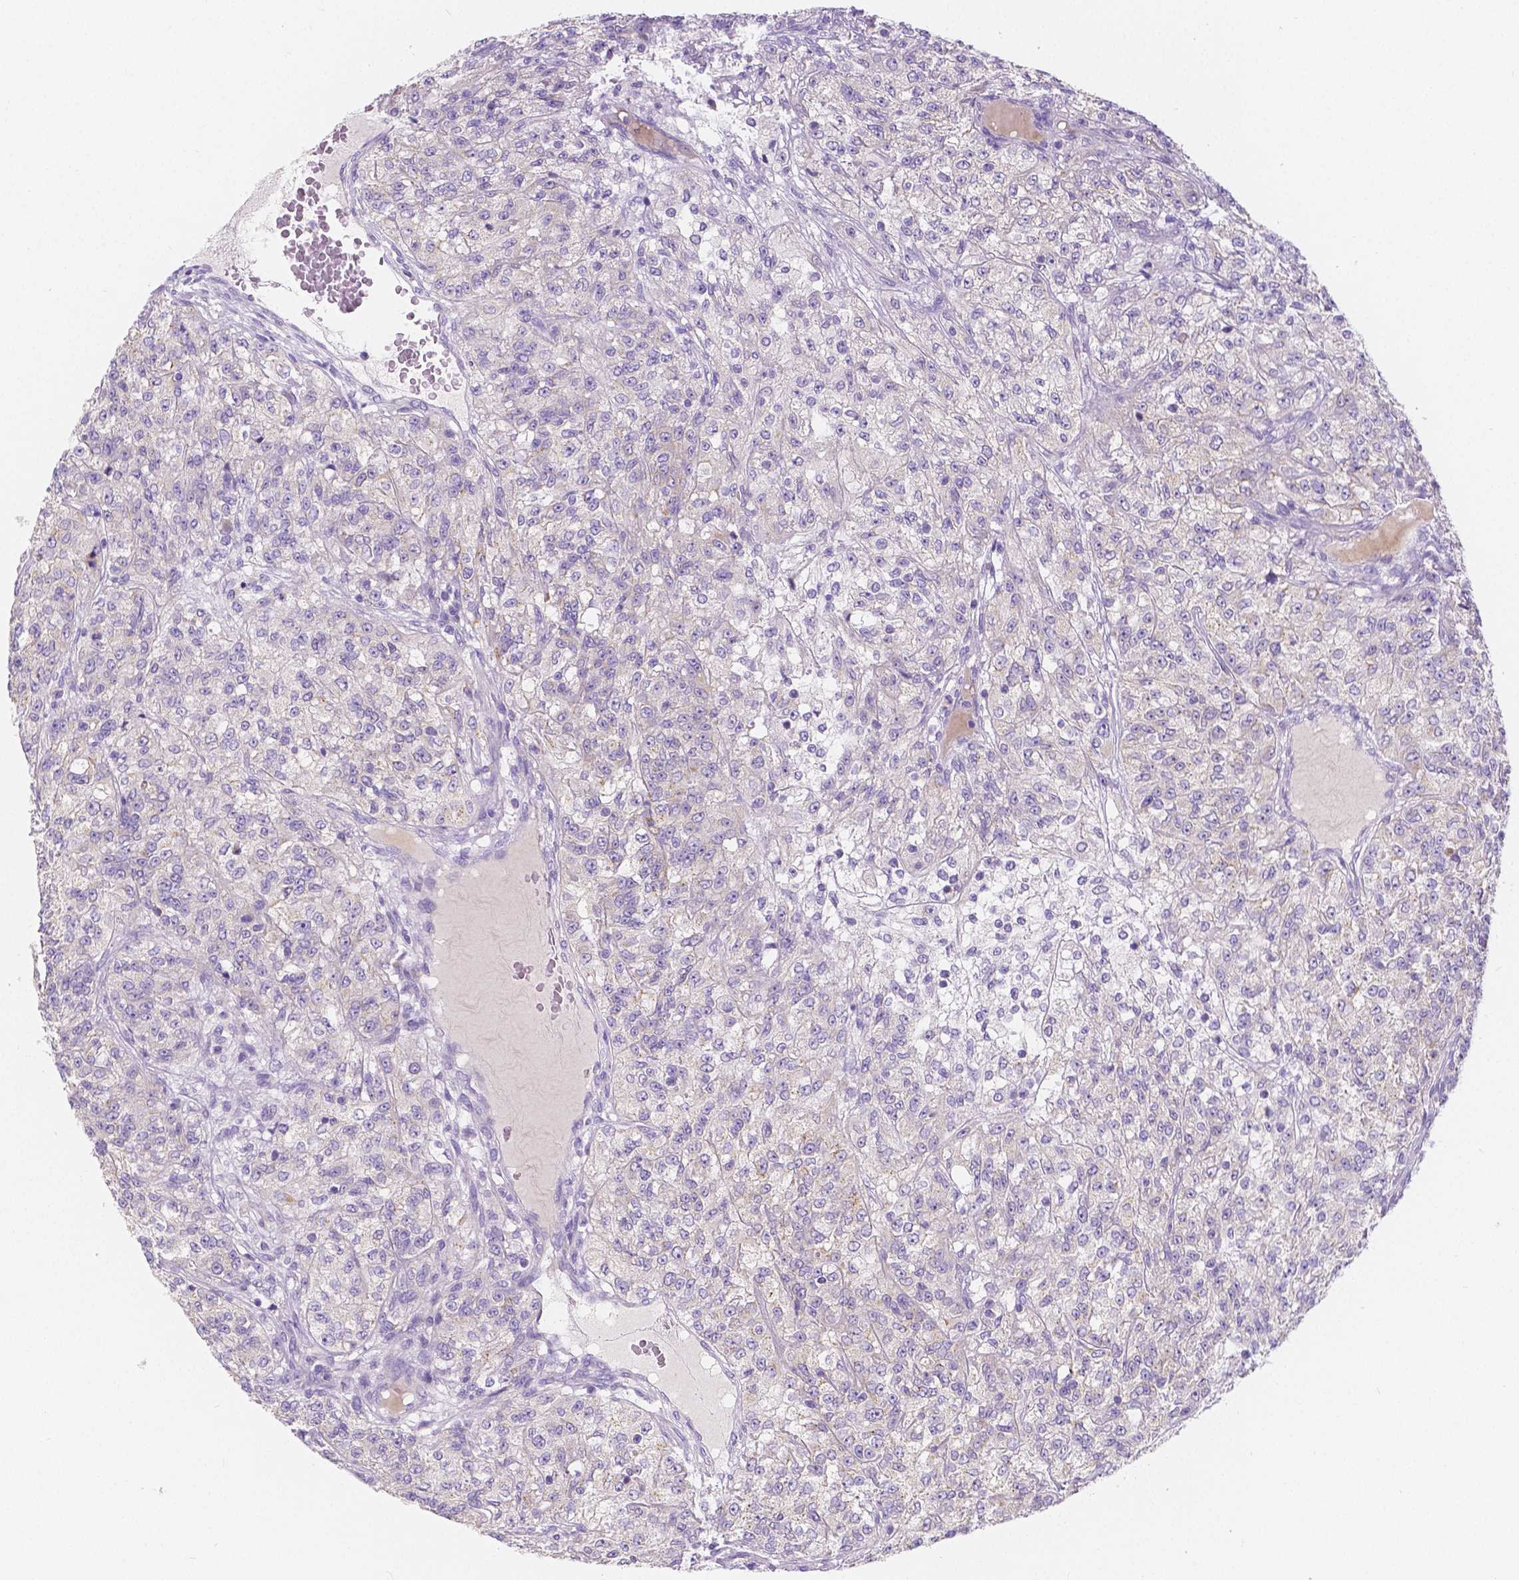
{"staining": {"intensity": "negative", "quantity": "none", "location": "none"}, "tissue": "renal cancer", "cell_type": "Tumor cells", "image_type": "cancer", "snomed": [{"axis": "morphology", "description": "Adenocarcinoma, NOS"}, {"axis": "topography", "description": "Kidney"}], "caption": "Immunohistochemistry (IHC) micrograph of neoplastic tissue: renal cancer stained with DAB (3,3'-diaminobenzidine) demonstrates no significant protein staining in tumor cells.", "gene": "RNF186", "patient": {"sex": "female", "age": 63}}